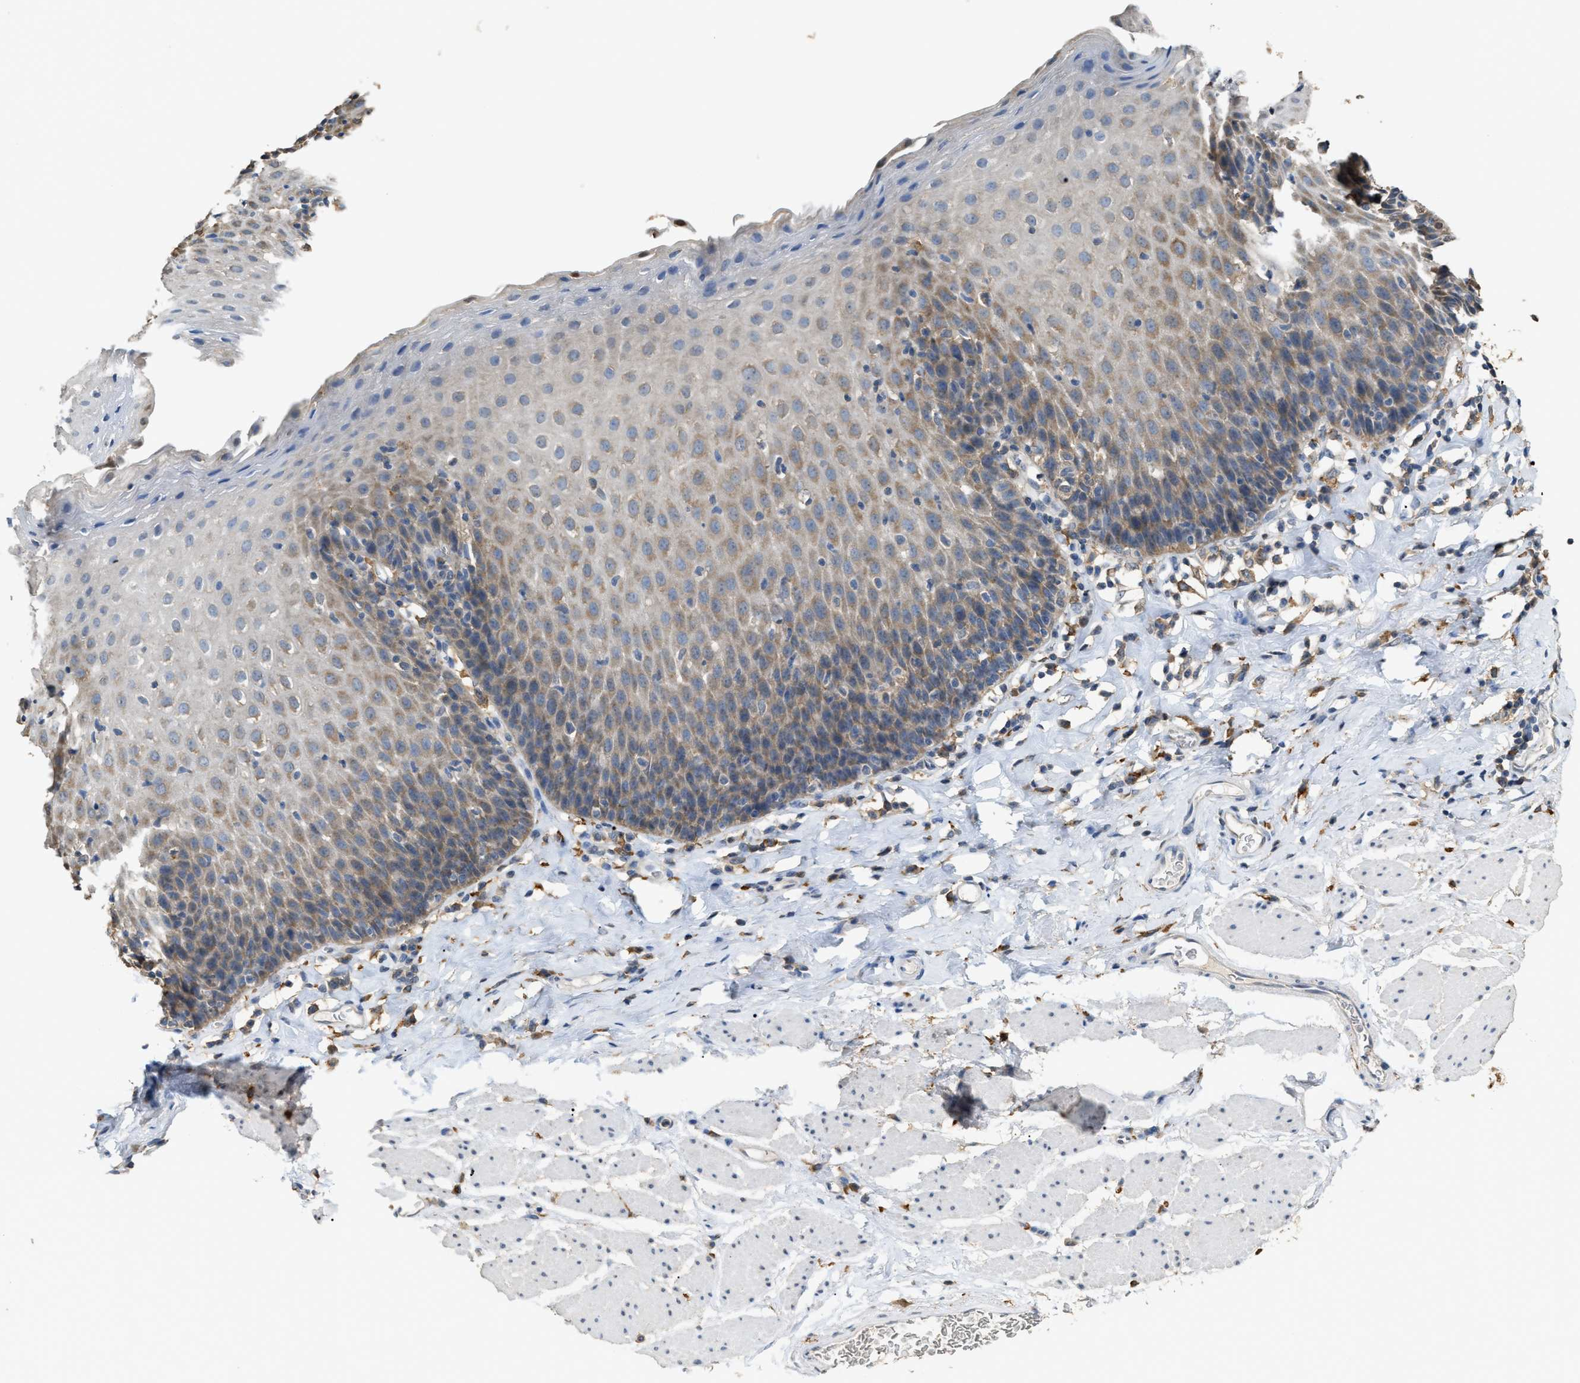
{"staining": {"intensity": "moderate", "quantity": ">75%", "location": "cytoplasmic/membranous"}, "tissue": "esophagus", "cell_type": "Squamous epithelial cells", "image_type": "normal", "snomed": [{"axis": "morphology", "description": "Normal tissue, NOS"}, {"axis": "topography", "description": "Esophagus"}], "caption": "Esophagus stained for a protein (brown) exhibits moderate cytoplasmic/membranous positive positivity in about >75% of squamous epithelial cells.", "gene": "GCN1", "patient": {"sex": "female", "age": 61}}